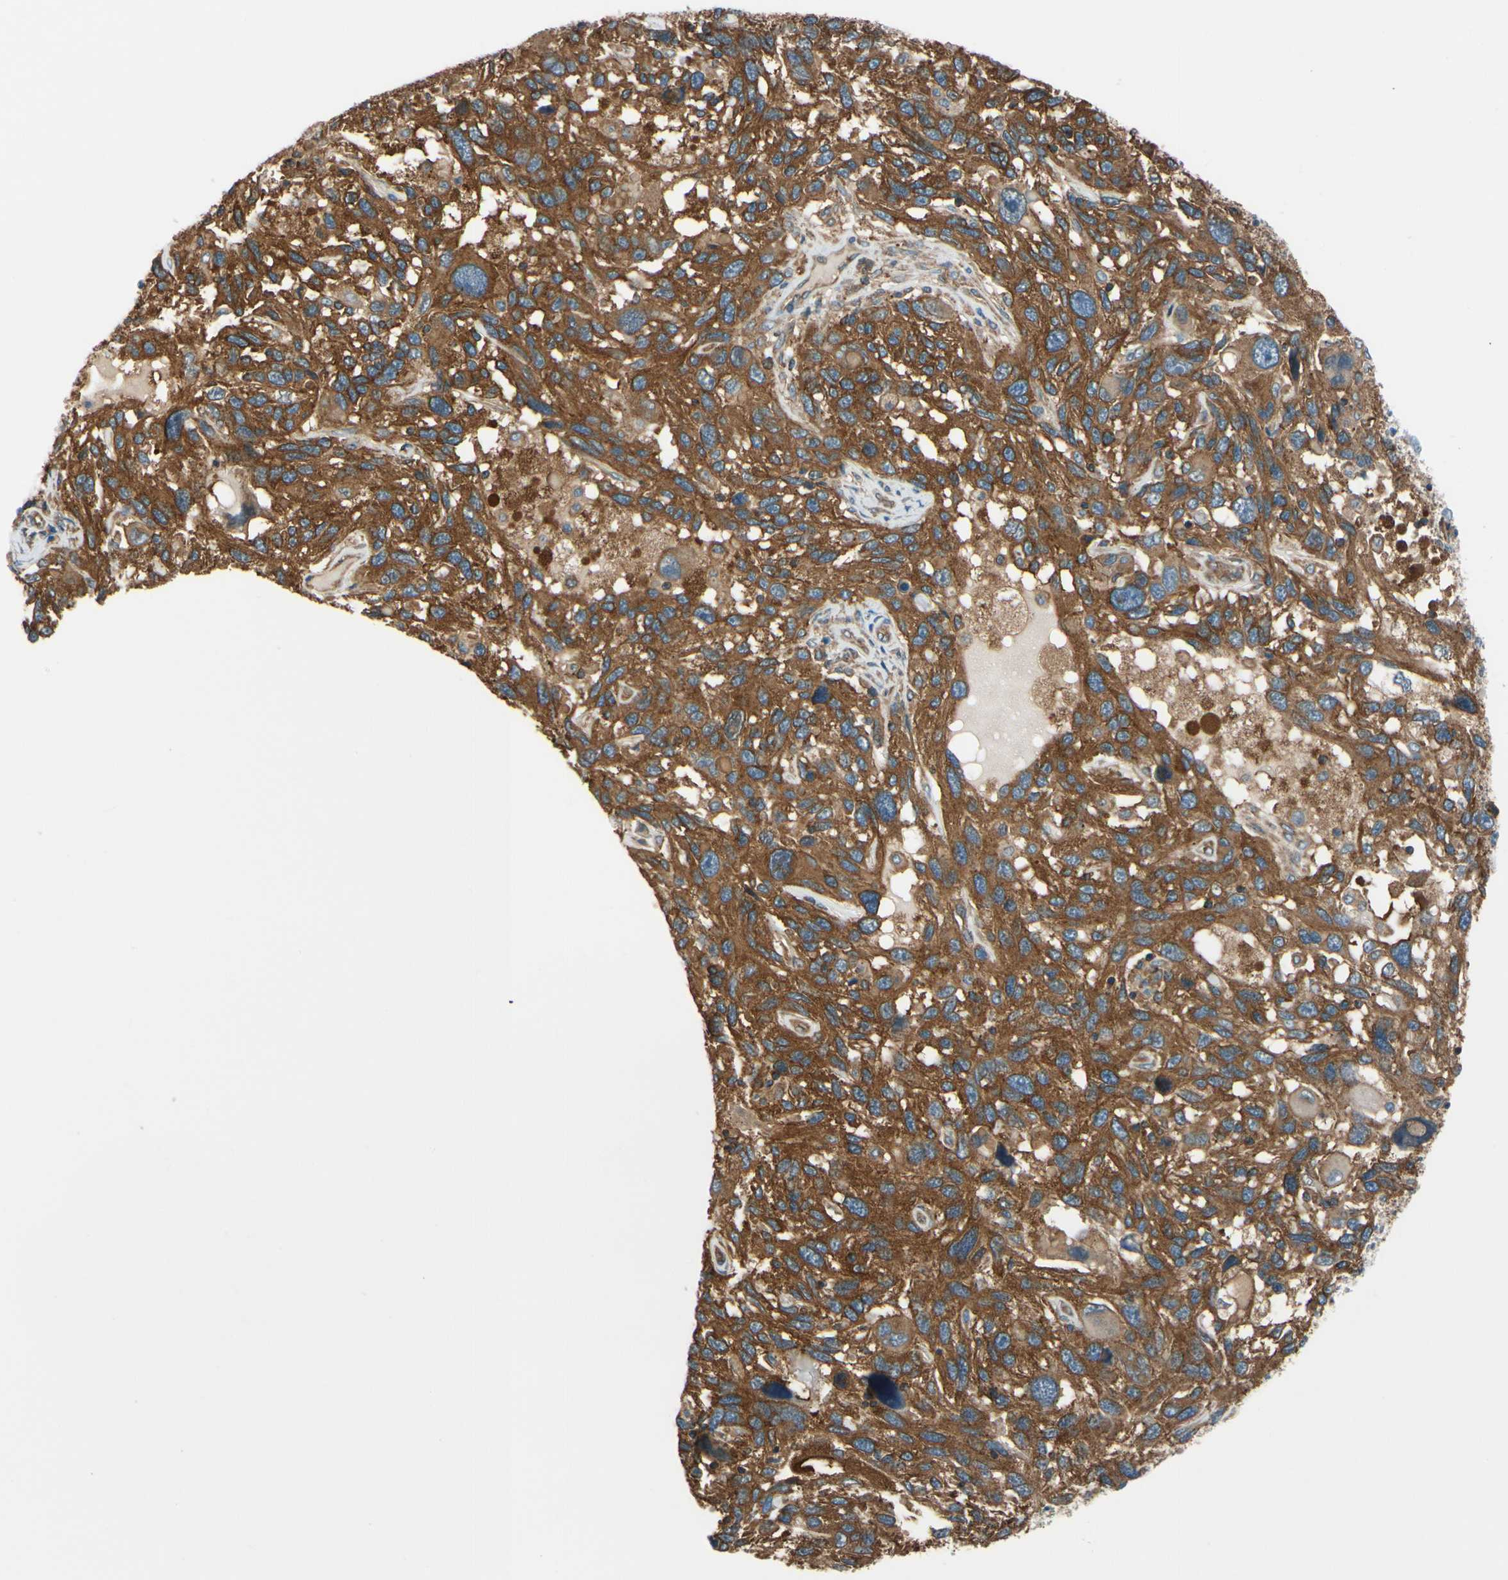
{"staining": {"intensity": "strong", "quantity": ">75%", "location": "cytoplasmic/membranous"}, "tissue": "melanoma", "cell_type": "Tumor cells", "image_type": "cancer", "snomed": [{"axis": "morphology", "description": "Malignant melanoma, NOS"}, {"axis": "topography", "description": "Skin"}], "caption": "A brown stain labels strong cytoplasmic/membranous expression of a protein in melanoma tumor cells. (Brightfield microscopy of DAB IHC at high magnification).", "gene": "EPS15", "patient": {"sex": "male", "age": 53}}